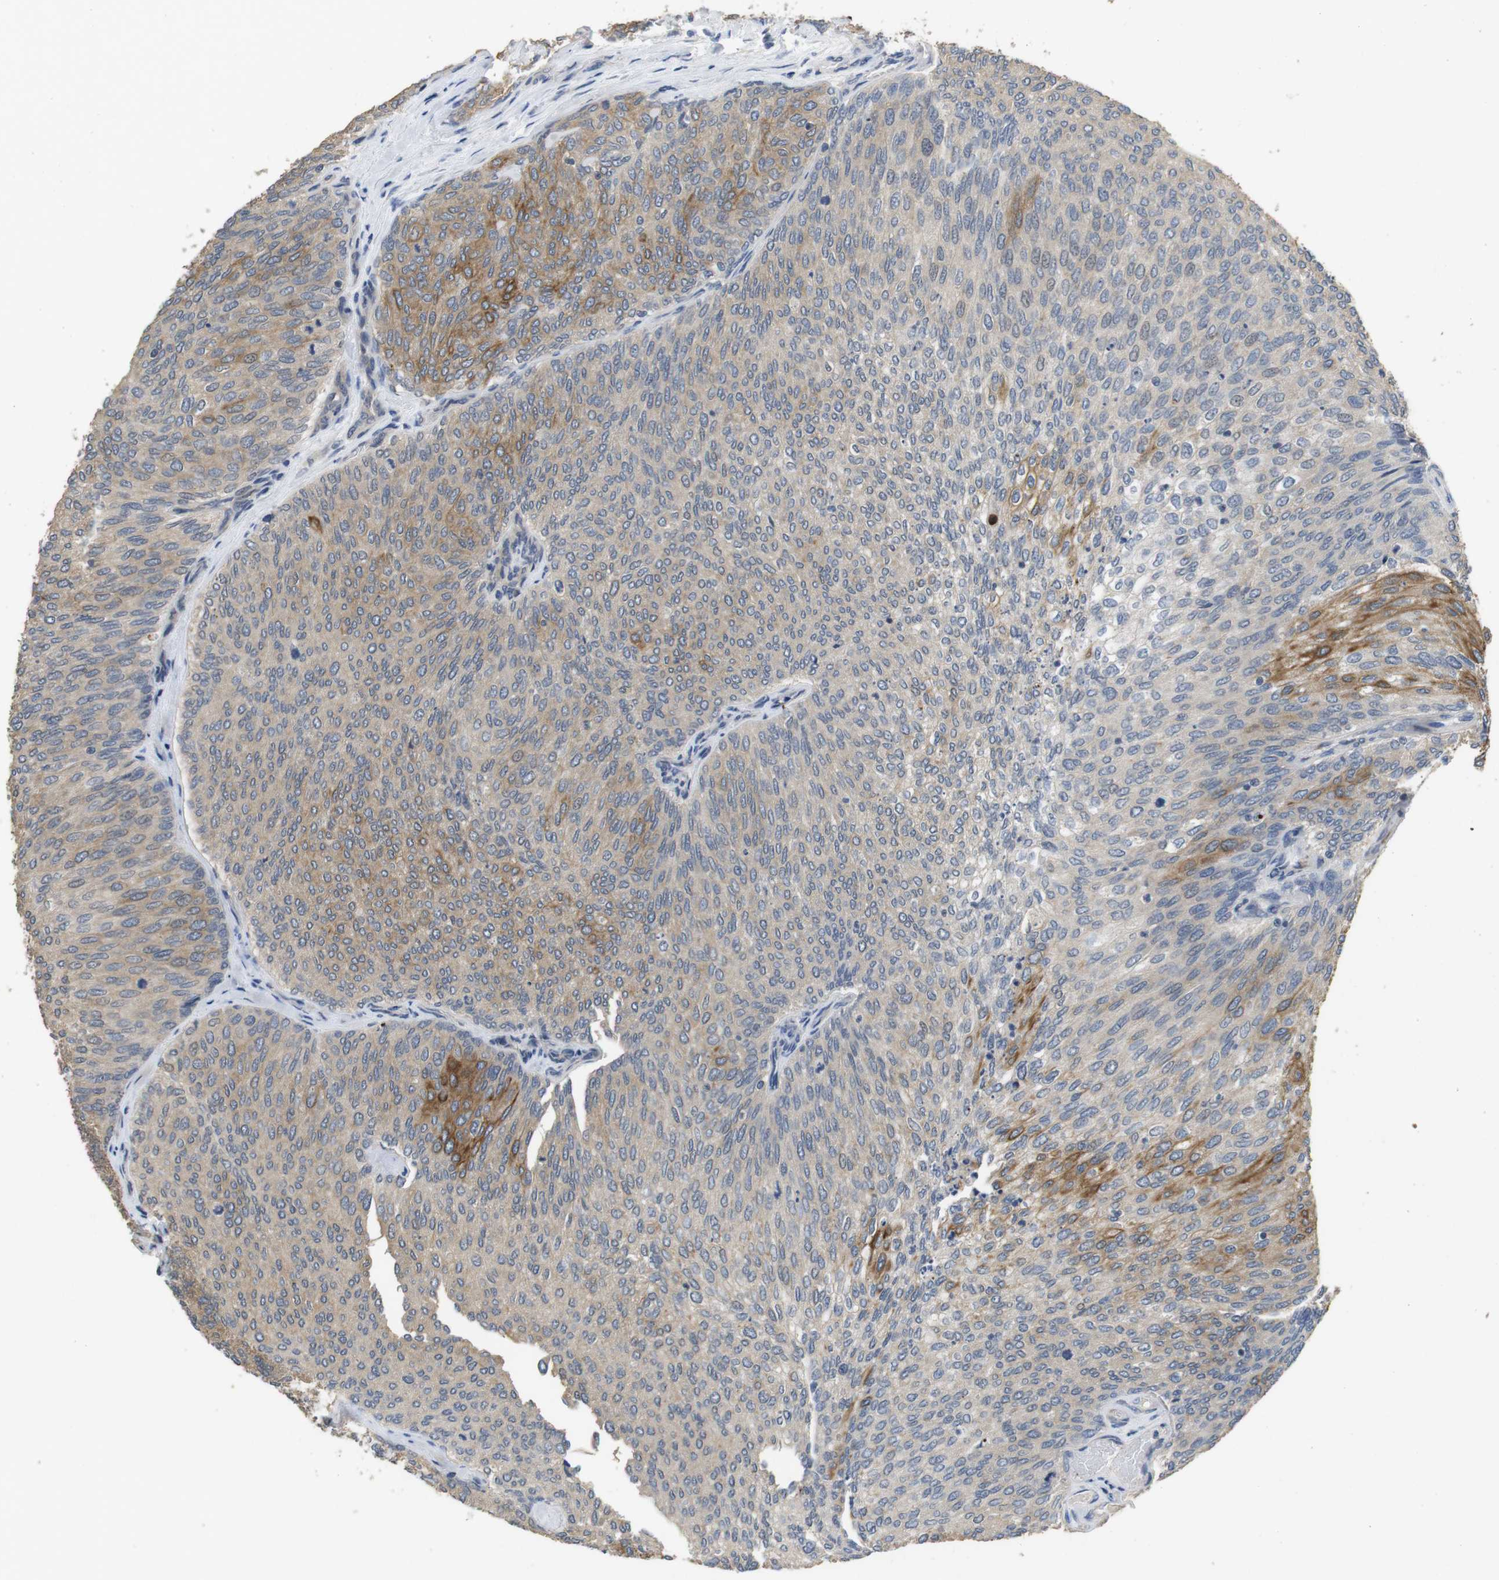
{"staining": {"intensity": "moderate", "quantity": "<25%", "location": "cytoplasmic/membranous"}, "tissue": "urothelial cancer", "cell_type": "Tumor cells", "image_type": "cancer", "snomed": [{"axis": "morphology", "description": "Urothelial carcinoma, Low grade"}, {"axis": "topography", "description": "Urinary bladder"}], "caption": "Immunohistochemistry staining of urothelial carcinoma (low-grade), which reveals low levels of moderate cytoplasmic/membranous staining in approximately <25% of tumor cells indicating moderate cytoplasmic/membranous protein expression. The staining was performed using DAB (3,3'-diaminobenzidine) (brown) for protein detection and nuclei were counterstained in hematoxylin (blue).", "gene": "ADGRL3", "patient": {"sex": "female", "age": 79}}